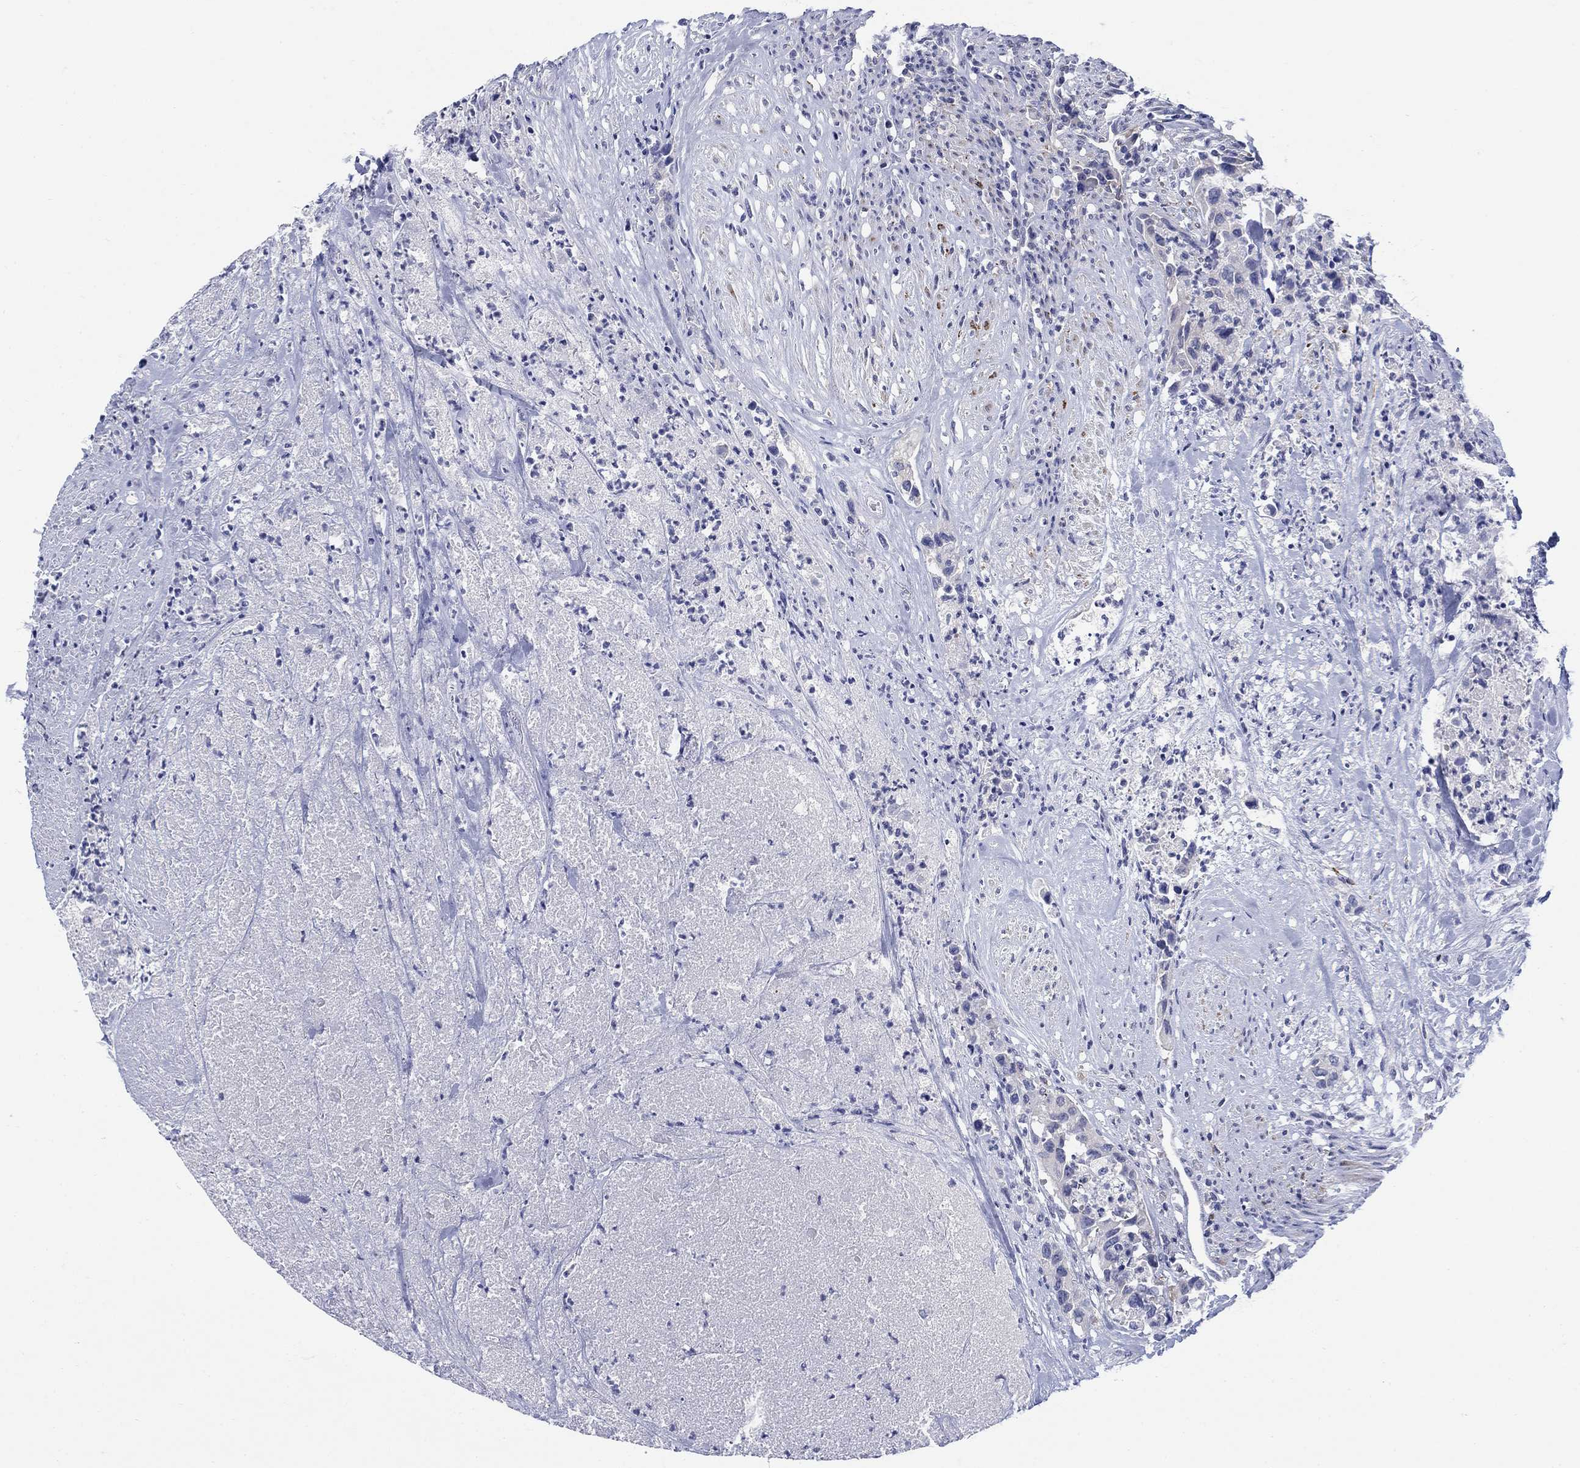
{"staining": {"intensity": "negative", "quantity": "none", "location": "none"}, "tissue": "urothelial cancer", "cell_type": "Tumor cells", "image_type": "cancer", "snomed": [{"axis": "morphology", "description": "Urothelial carcinoma, High grade"}, {"axis": "topography", "description": "Urinary bladder"}], "caption": "Urothelial carcinoma (high-grade) was stained to show a protein in brown. There is no significant expression in tumor cells.", "gene": "PTPRZ1", "patient": {"sex": "female", "age": 73}}